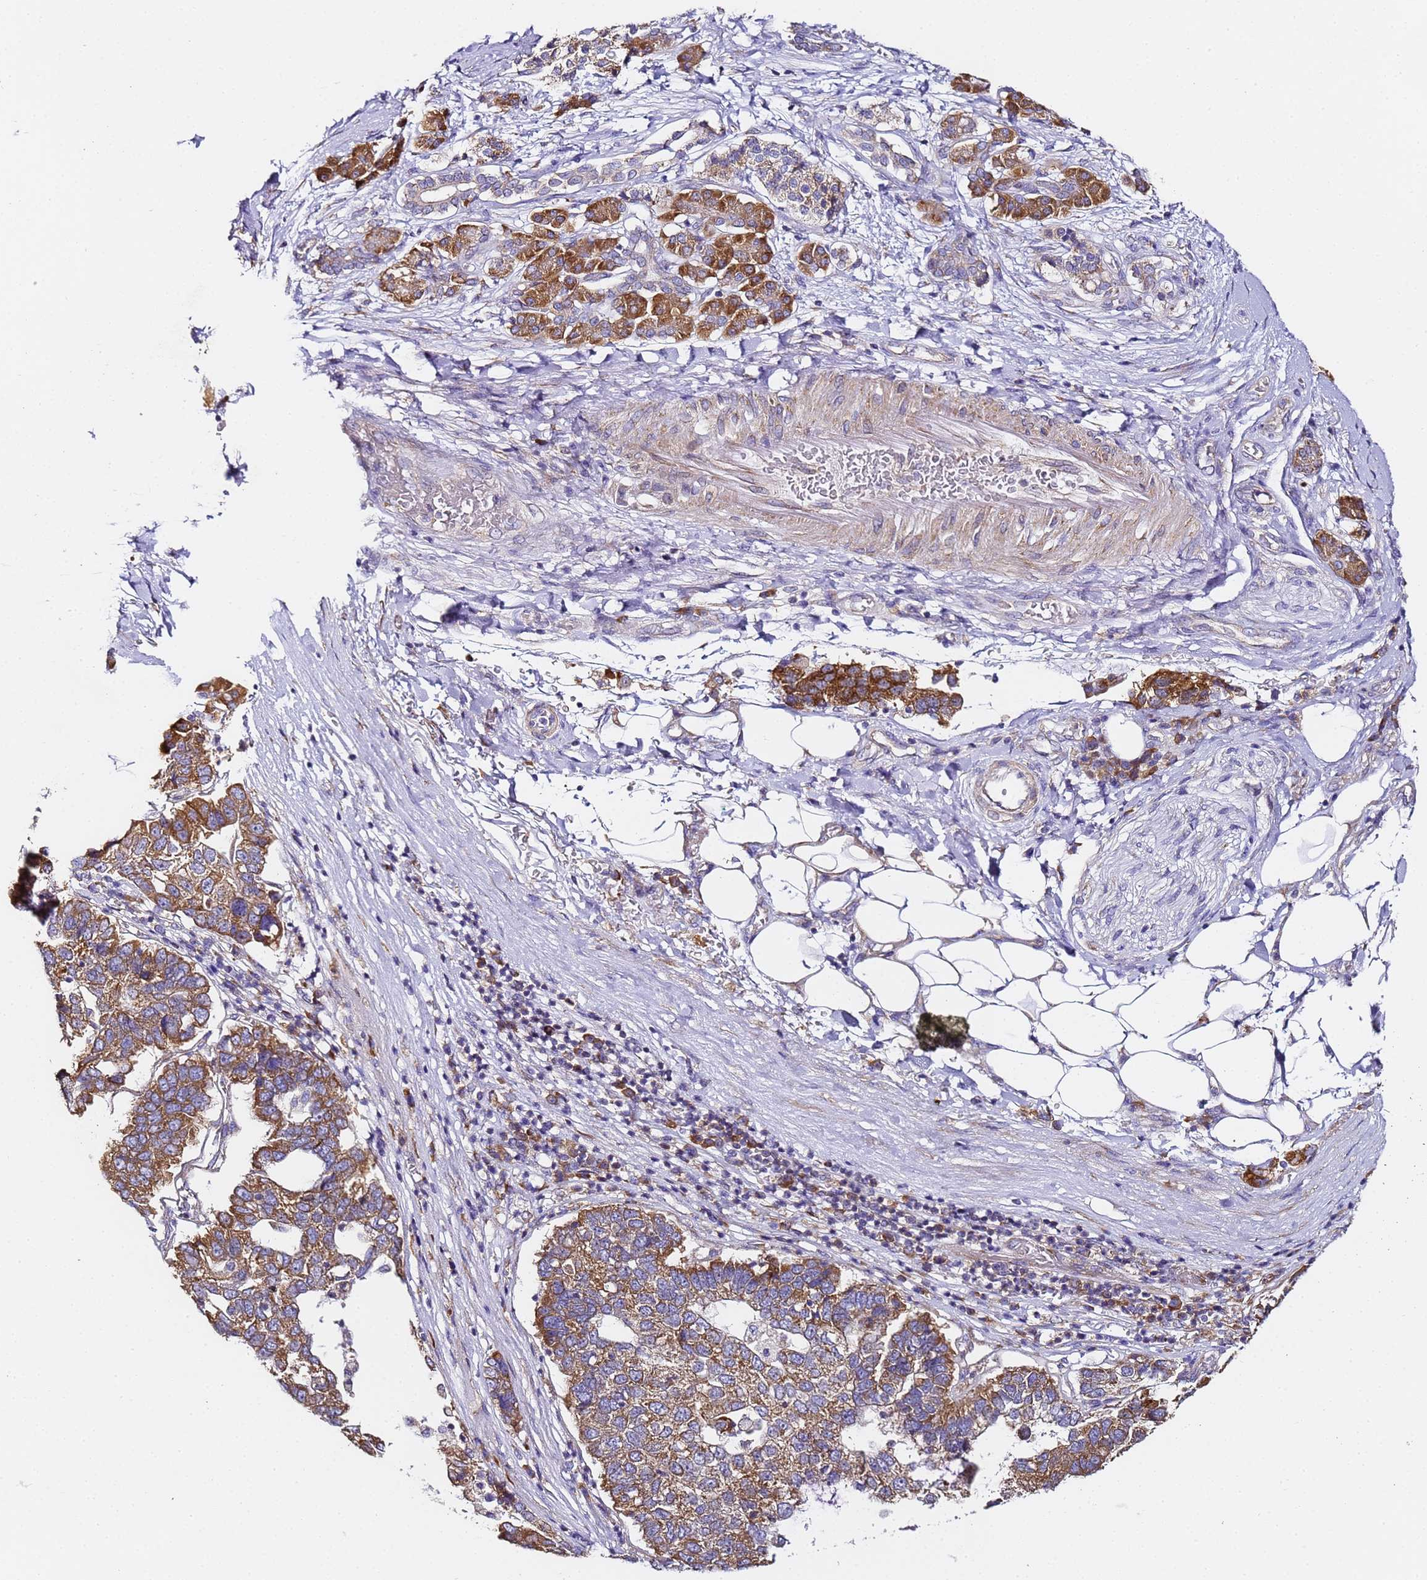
{"staining": {"intensity": "moderate", "quantity": ">75%", "location": "cytoplasmic/membranous"}, "tissue": "pancreatic cancer", "cell_type": "Tumor cells", "image_type": "cancer", "snomed": [{"axis": "morphology", "description": "Adenocarcinoma, NOS"}, {"axis": "topography", "description": "Pancreas"}], "caption": "High-magnification brightfield microscopy of pancreatic cancer (adenocarcinoma) stained with DAB (3,3'-diaminobenzidine) (brown) and counterstained with hematoxylin (blue). tumor cells exhibit moderate cytoplasmic/membranous positivity is present in about>75% of cells.", "gene": "RPL13A", "patient": {"sex": "female", "age": 61}}